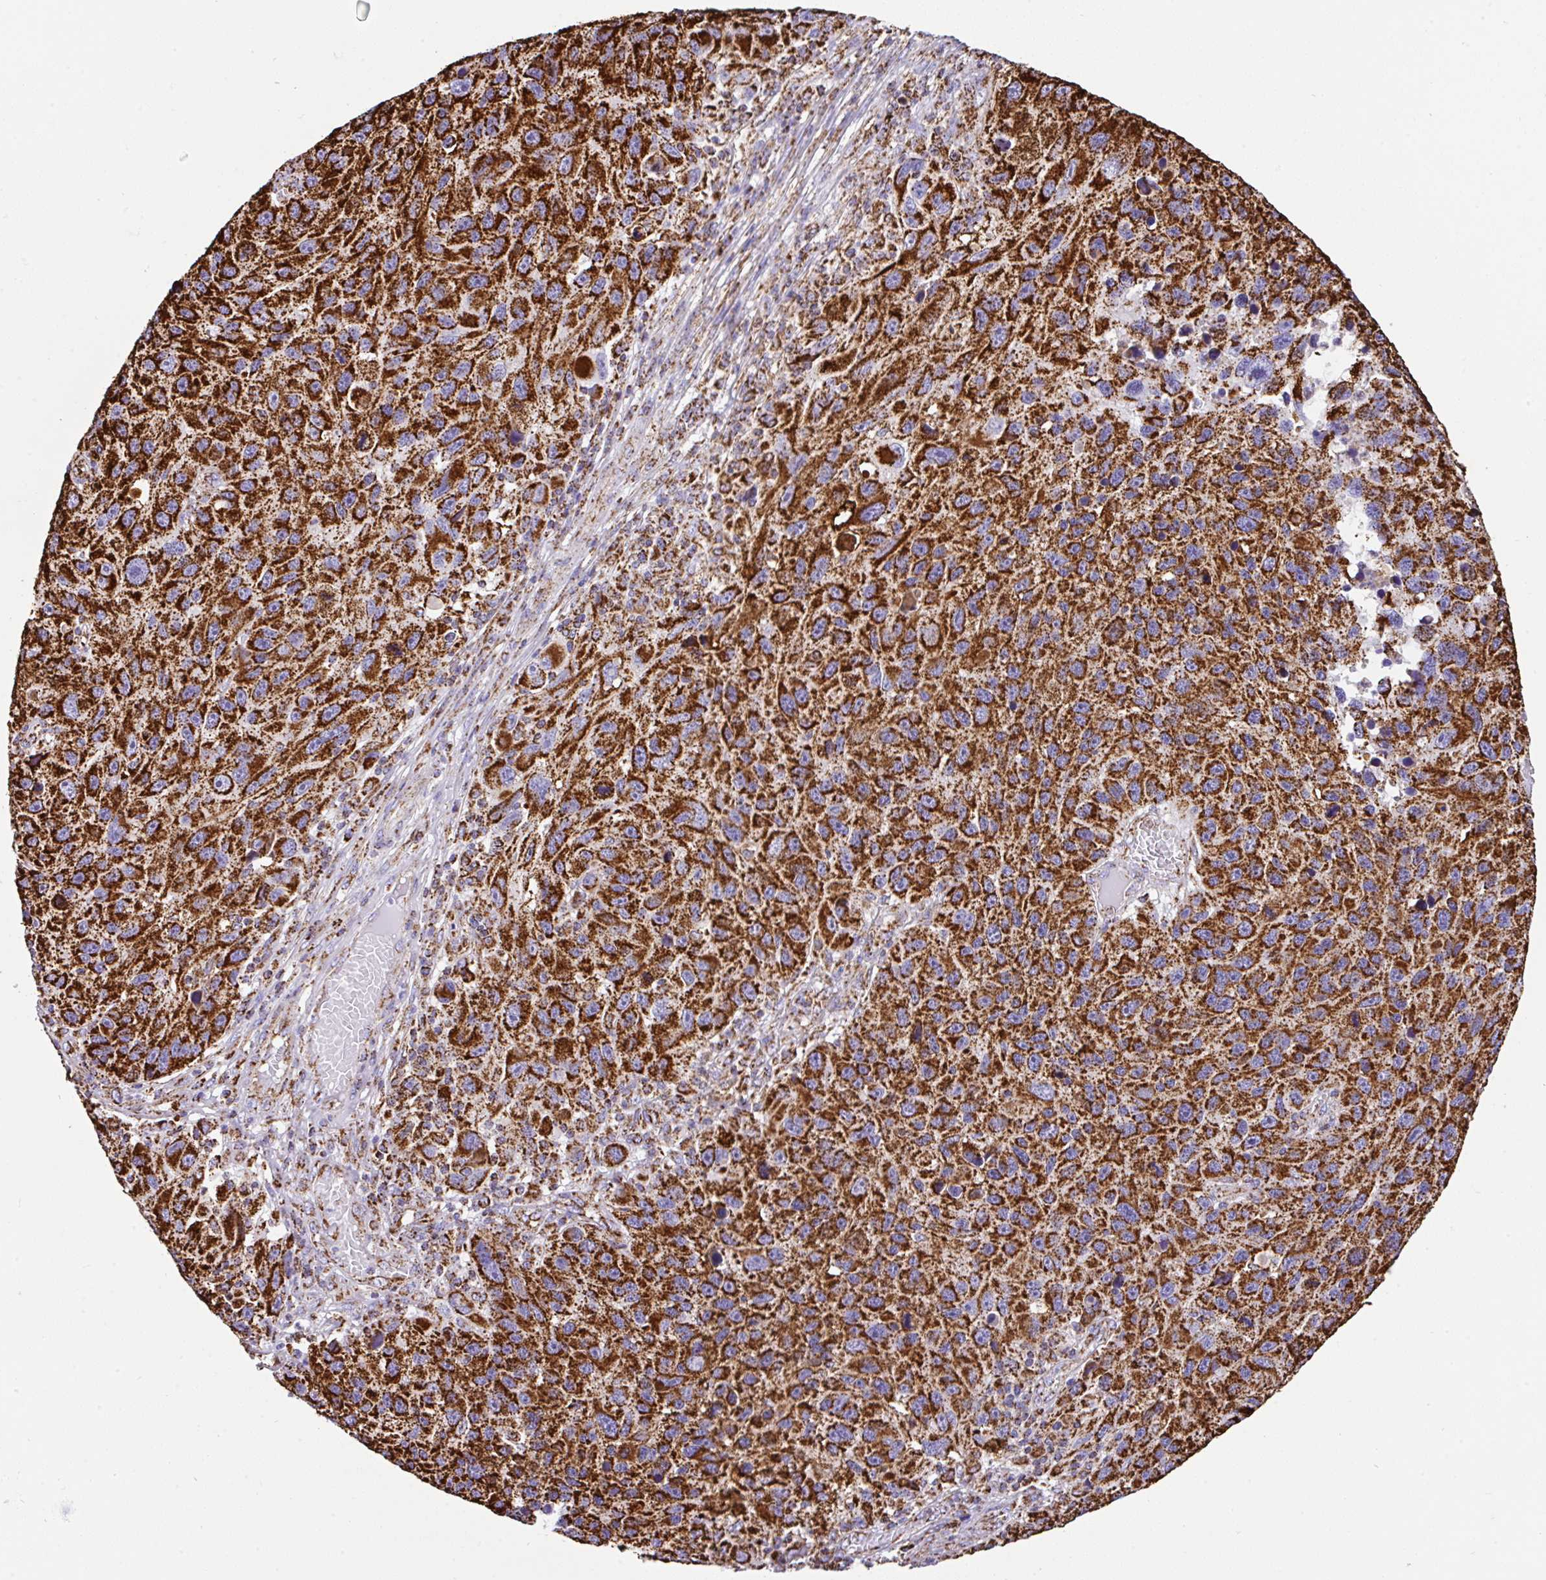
{"staining": {"intensity": "strong", "quantity": ">75%", "location": "cytoplasmic/membranous"}, "tissue": "melanoma", "cell_type": "Tumor cells", "image_type": "cancer", "snomed": [{"axis": "morphology", "description": "Malignant melanoma, NOS"}, {"axis": "topography", "description": "Skin"}], "caption": "Protein staining by immunohistochemistry displays strong cytoplasmic/membranous staining in about >75% of tumor cells in melanoma.", "gene": "ANKRD33B", "patient": {"sex": "male", "age": 53}}